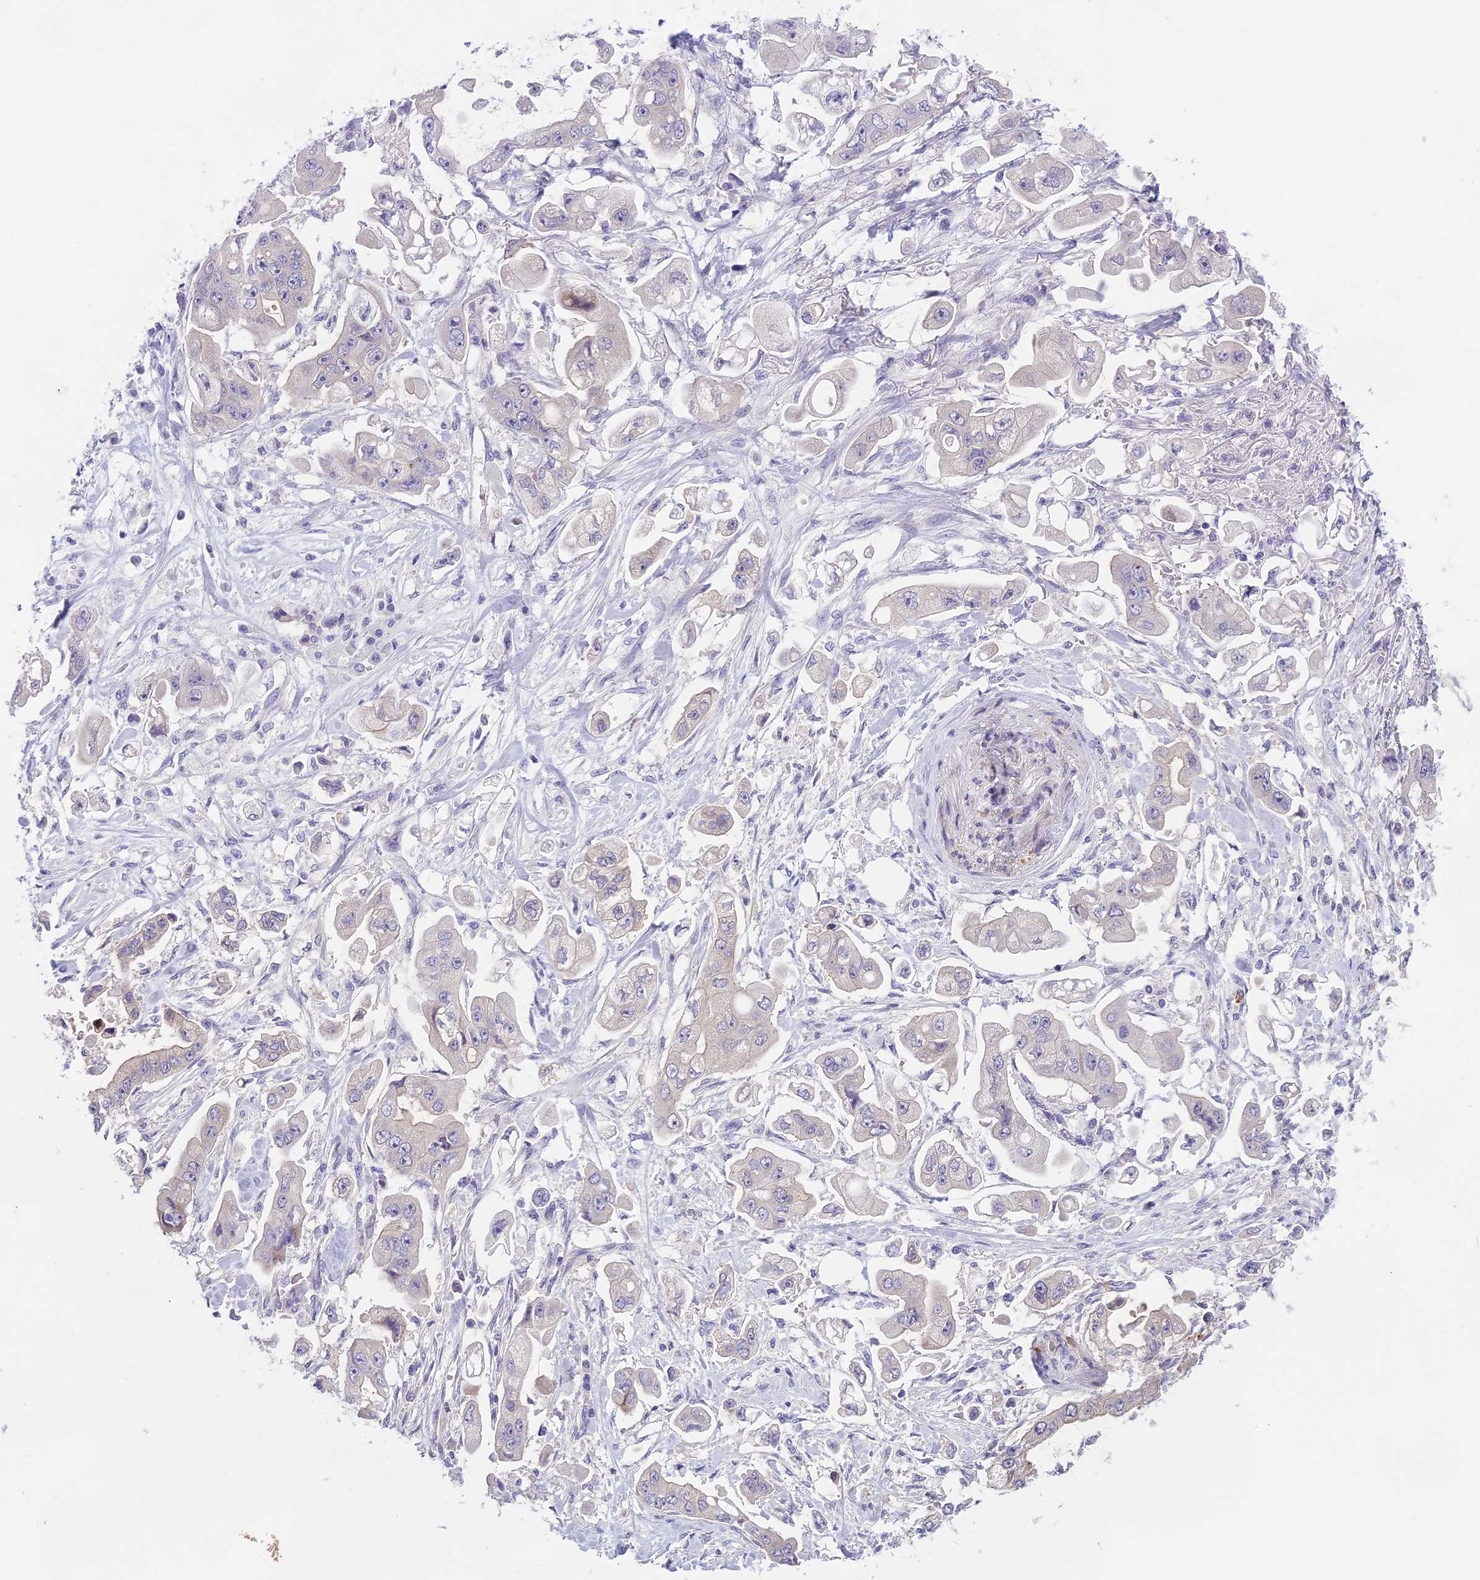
{"staining": {"intensity": "negative", "quantity": "none", "location": "none"}, "tissue": "stomach cancer", "cell_type": "Tumor cells", "image_type": "cancer", "snomed": [{"axis": "morphology", "description": "Adenocarcinoma, NOS"}, {"axis": "topography", "description": "Stomach"}], "caption": "There is no significant expression in tumor cells of adenocarcinoma (stomach).", "gene": "ARHGEF37", "patient": {"sex": "male", "age": 62}}